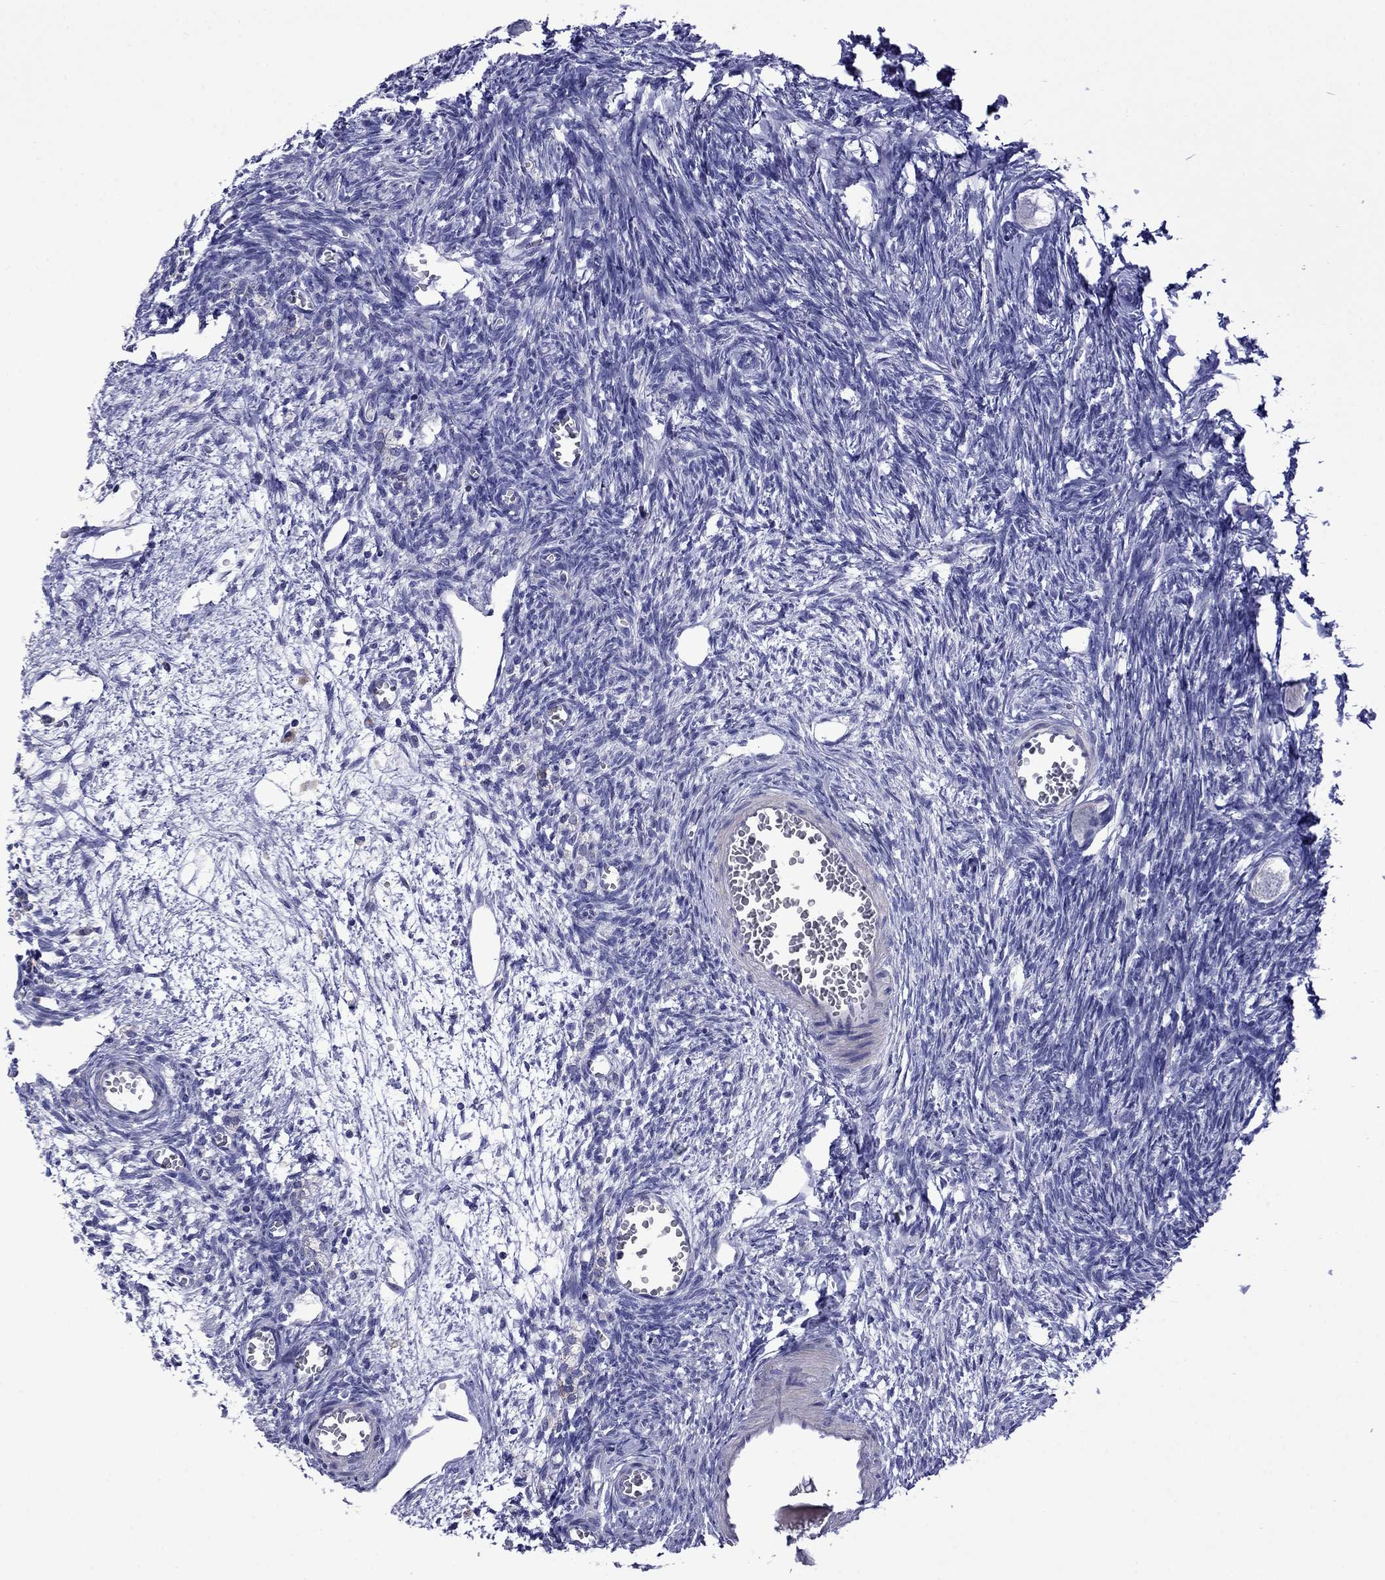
{"staining": {"intensity": "negative", "quantity": "none", "location": "none"}, "tissue": "ovary", "cell_type": "Follicle cells", "image_type": "normal", "snomed": [{"axis": "morphology", "description": "Normal tissue, NOS"}, {"axis": "topography", "description": "Ovary"}], "caption": "DAB immunohistochemical staining of unremarkable ovary displays no significant expression in follicle cells. The staining was performed using DAB to visualize the protein expression in brown, while the nuclei were stained in blue with hematoxylin (Magnification: 20x).", "gene": "STAR", "patient": {"sex": "female", "age": 27}}